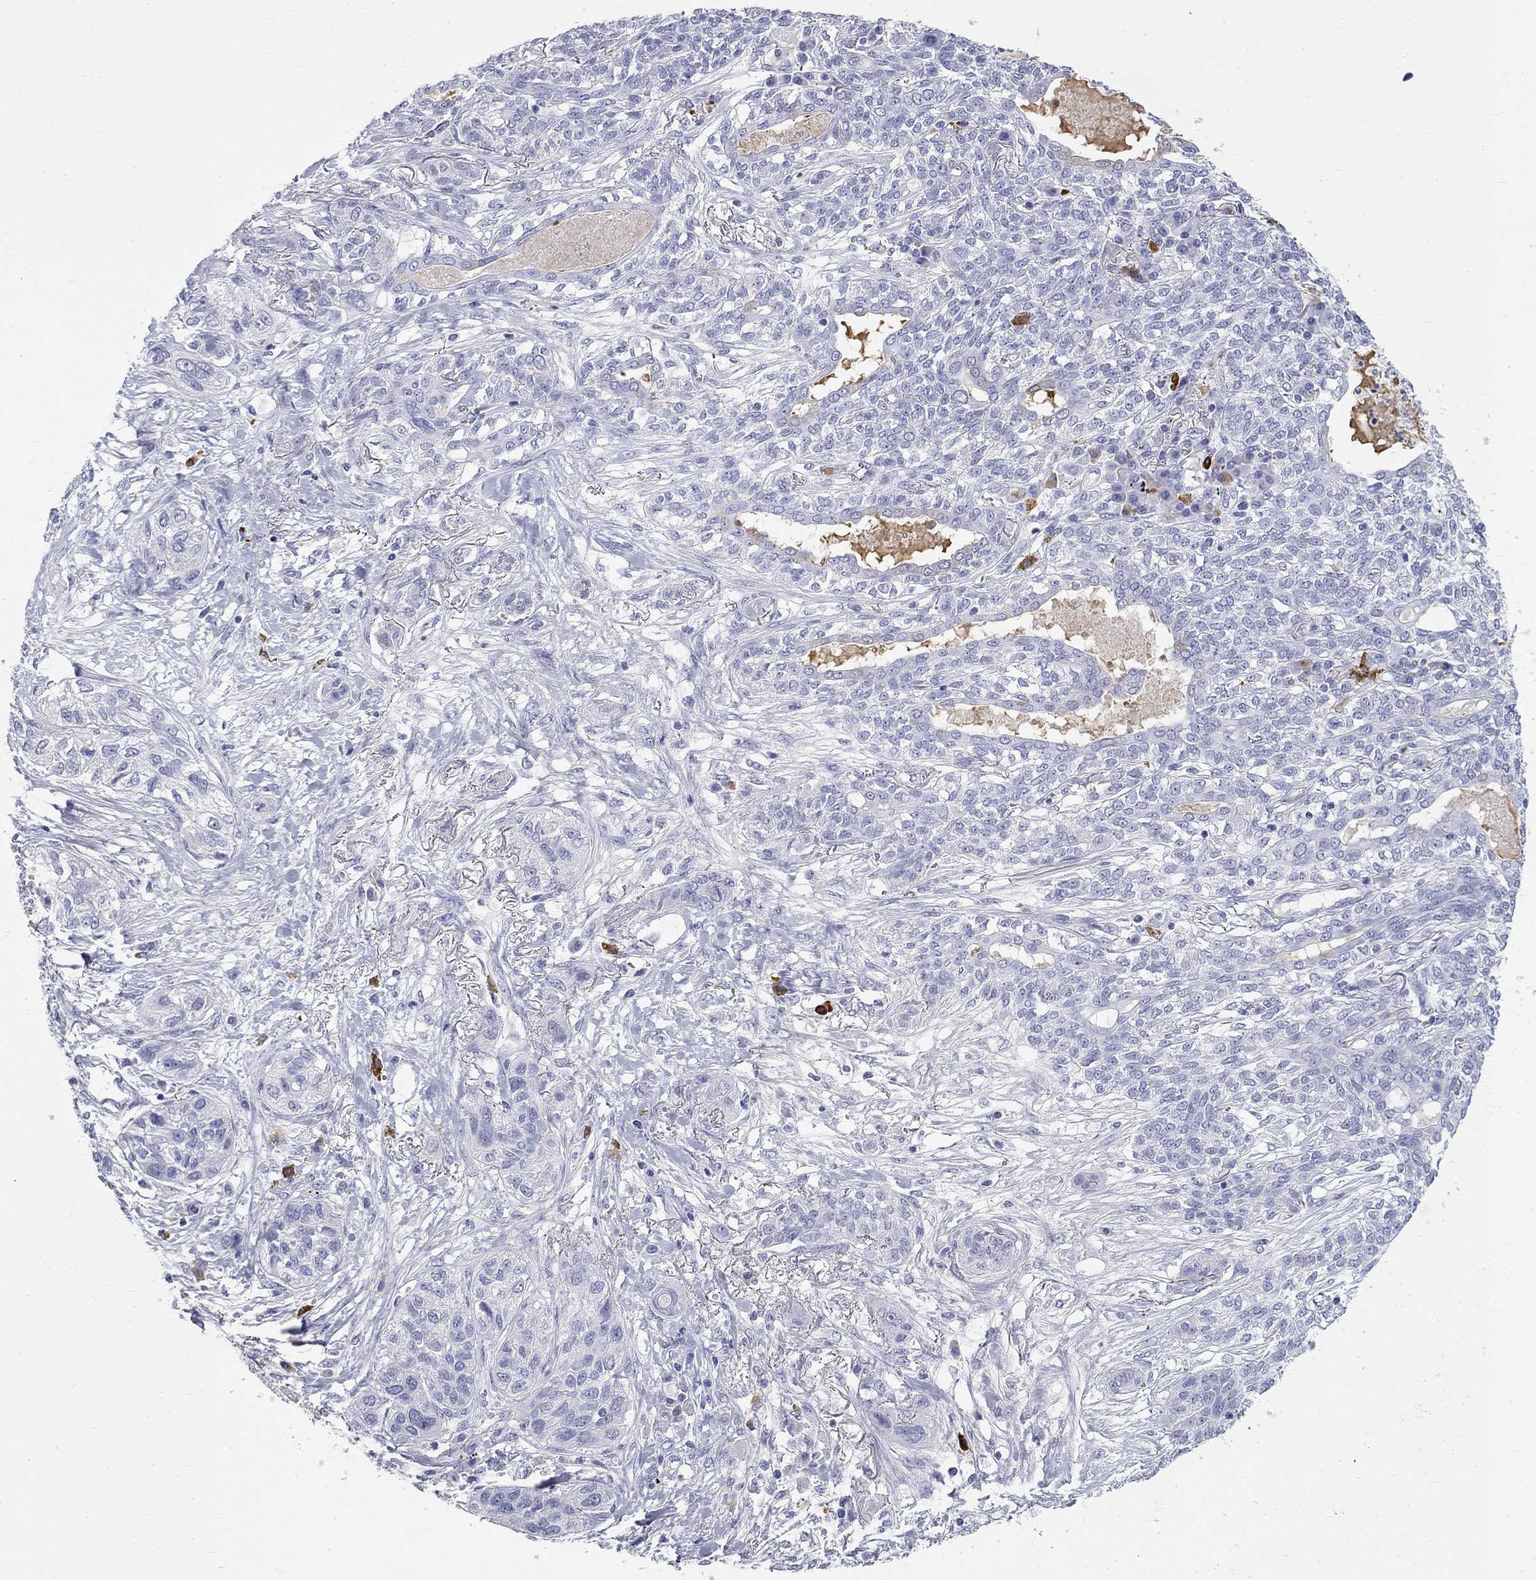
{"staining": {"intensity": "negative", "quantity": "none", "location": "none"}, "tissue": "lung cancer", "cell_type": "Tumor cells", "image_type": "cancer", "snomed": [{"axis": "morphology", "description": "Squamous cell carcinoma, NOS"}, {"axis": "topography", "description": "Lung"}], "caption": "The micrograph exhibits no staining of tumor cells in lung cancer (squamous cell carcinoma).", "gene": "PHOX2B", "patient": {"sex": "female", "age": 70}}